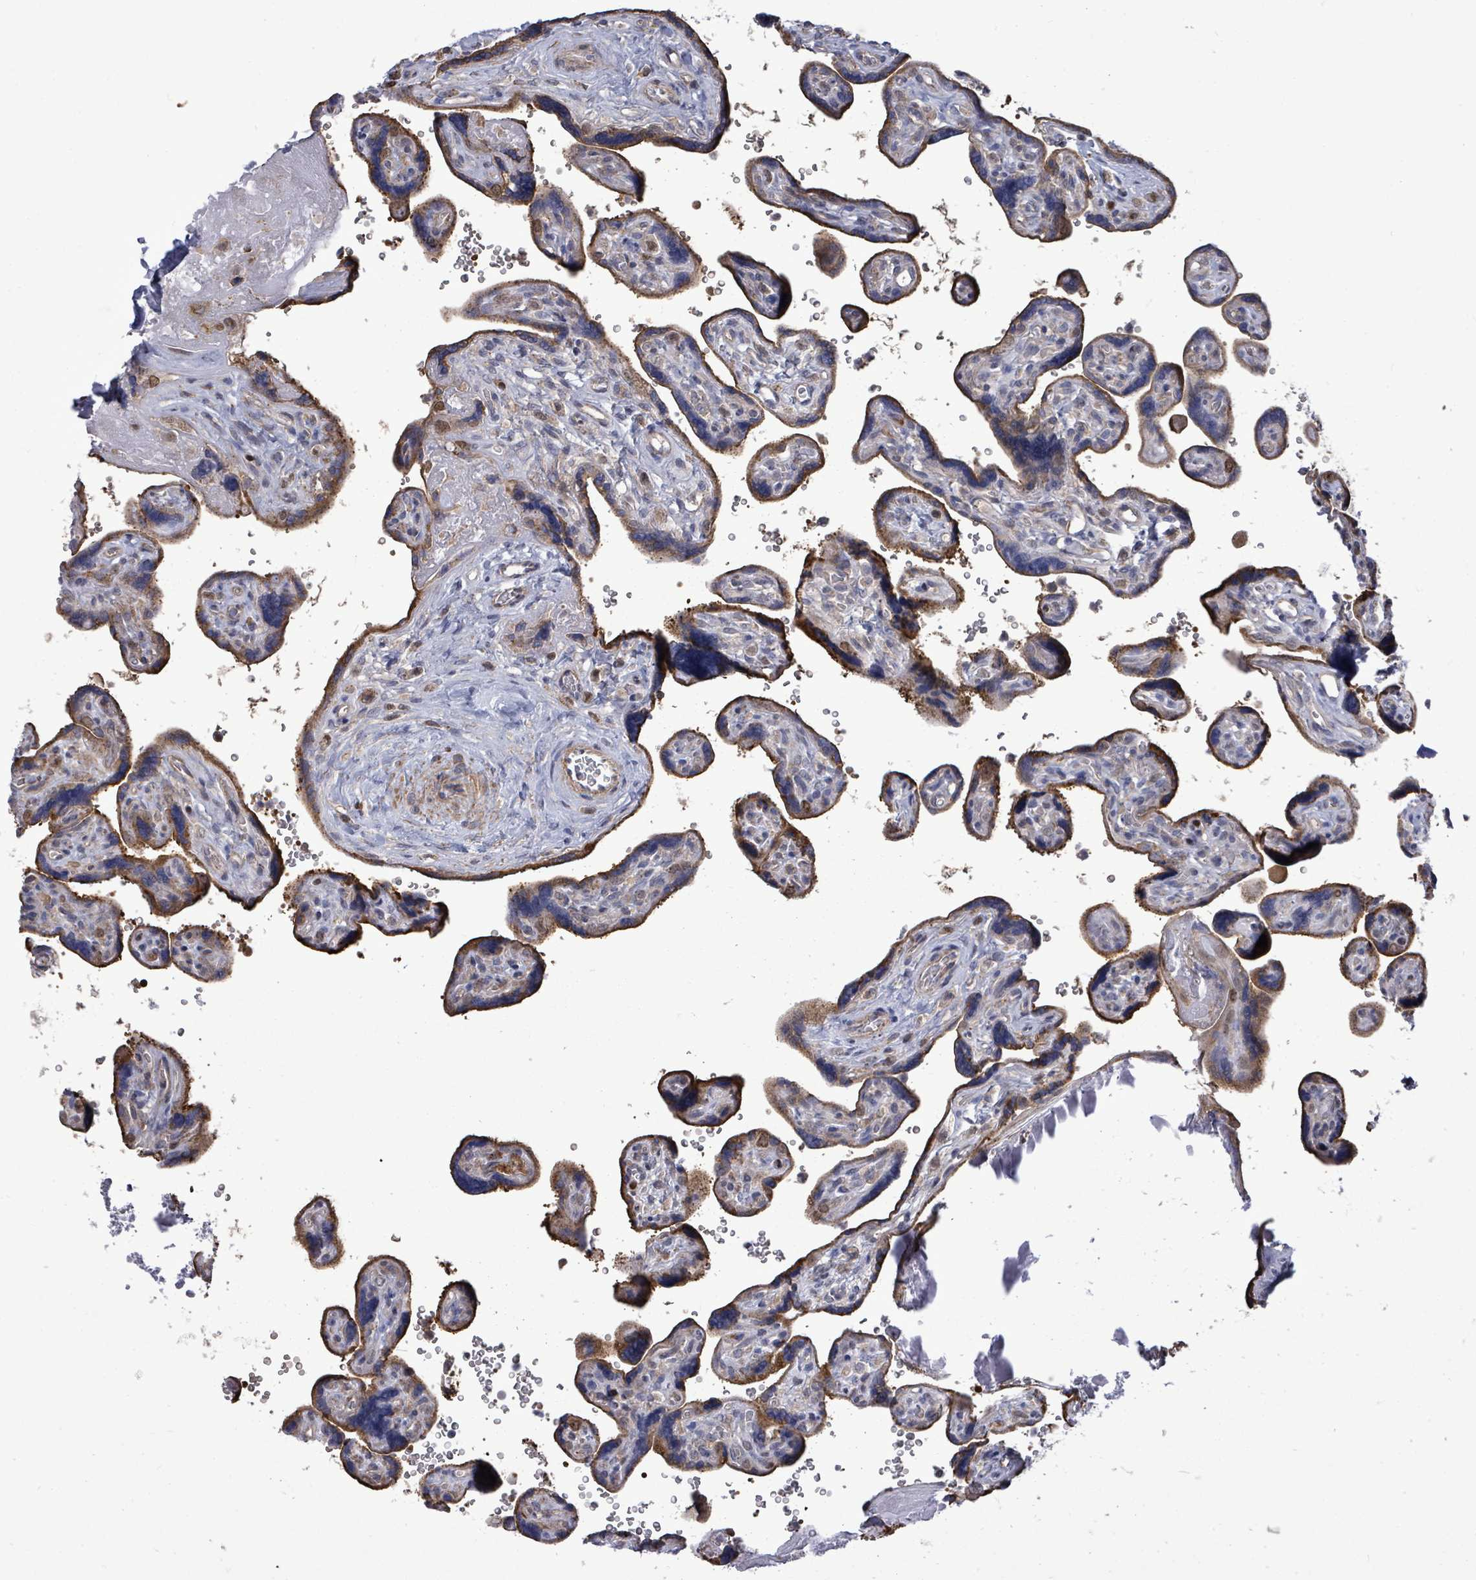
{"staining": {"intensity": "moderate", "quantity": ">75%", "location": "cytoplasmic/membranous,nuclear"}, "tissue": "placenta", "cell_type": "Decidual cells", "image_type": "normal", "snomed": [{"axis": "morphology", "description": "Normal tissue, NOS"}, {"axis": "topography", "description": "Placenta"}], "caption": "A medium amount of moderate cytoplasmic/membranous,nuclear positivity is seen in about >75% of decidual cells in benign placenta. The staining was performed using DAB, with brown indicating positive protein expression. Nuclei are stained blue with hematoxylin.", "gene": "PAPSS1", "patient": {"sex": "female", "age": 39}}